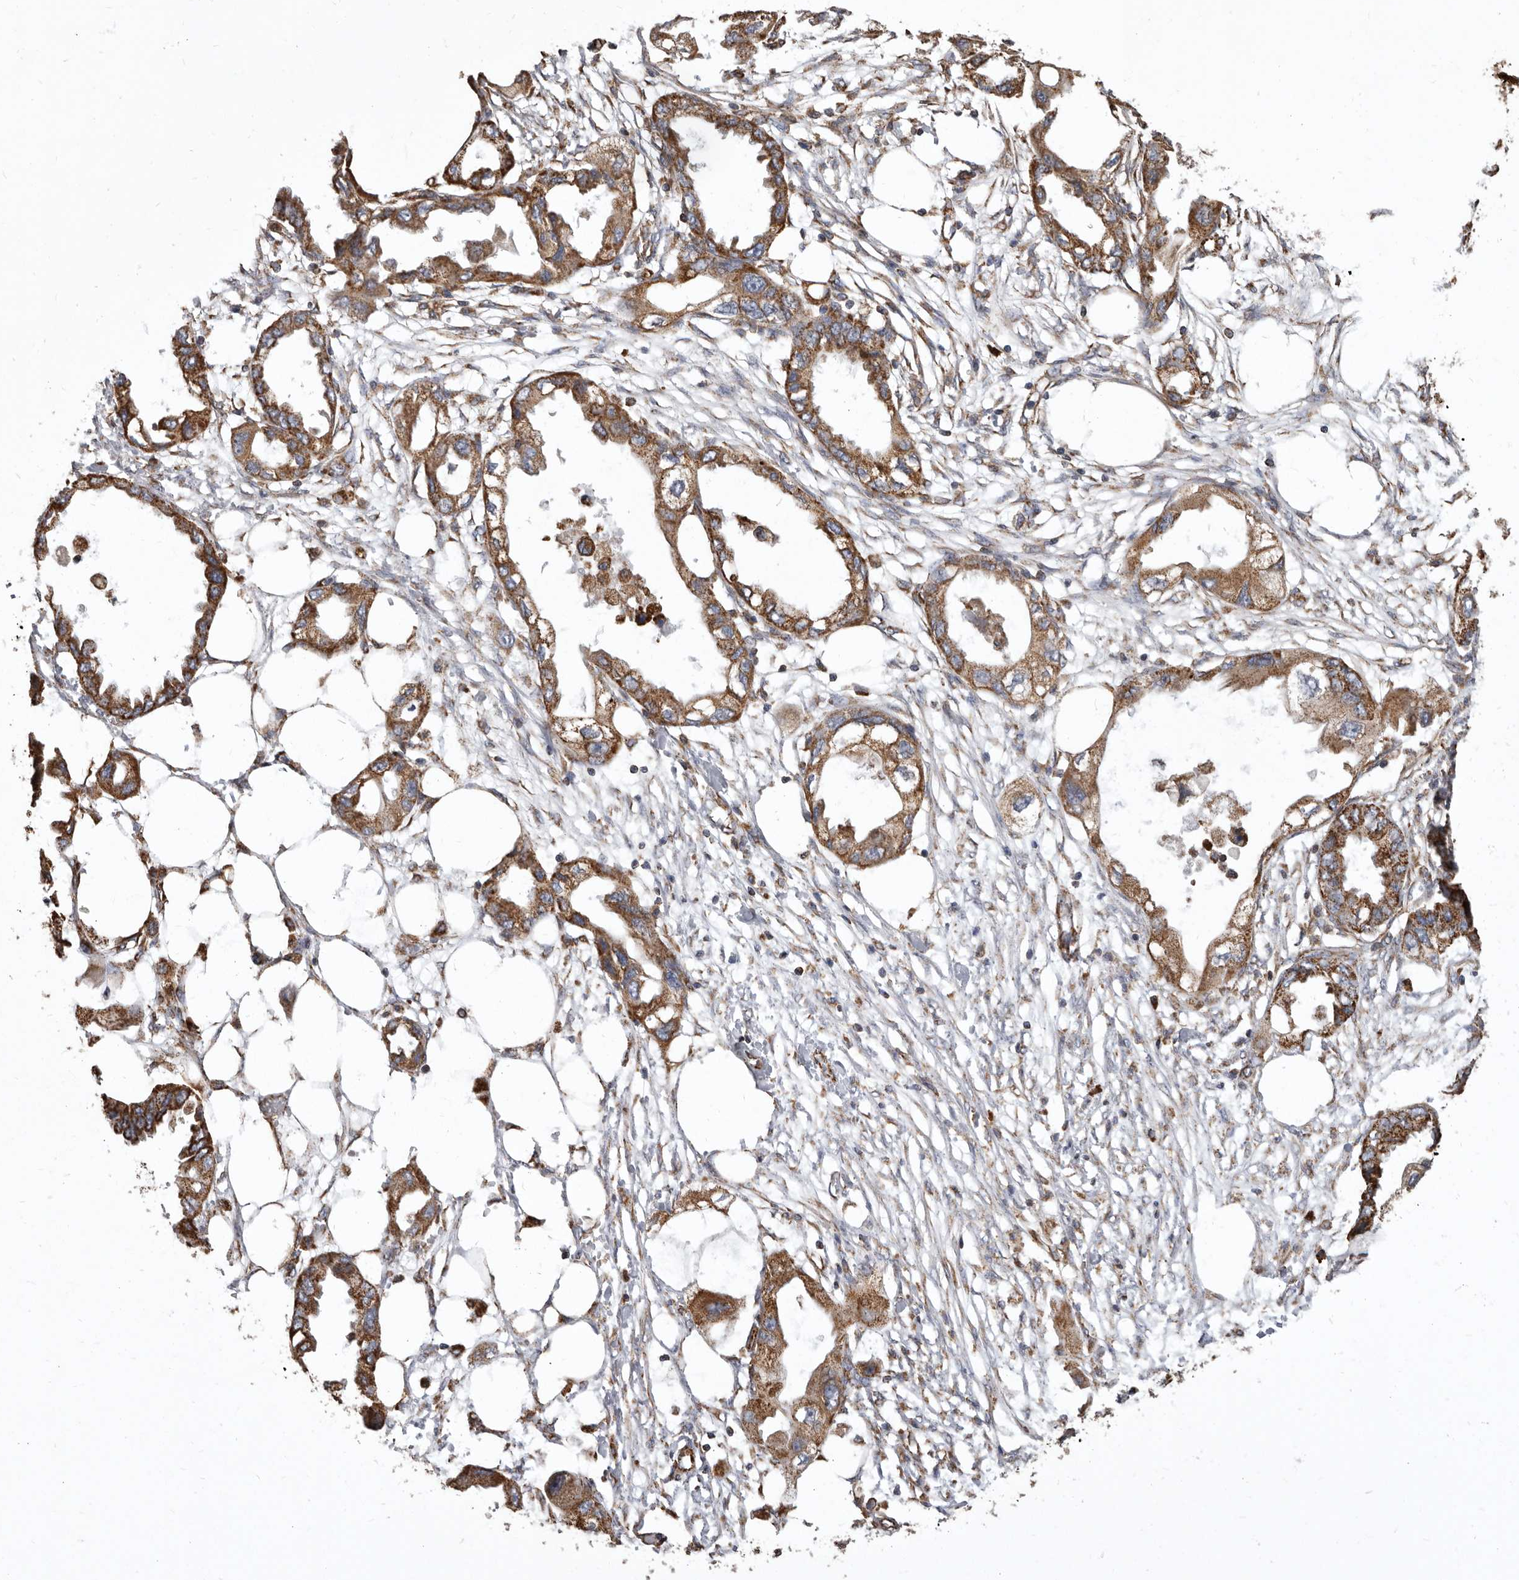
{"staining": {"intensity": "moderate", "quantity": ">75%", "location": "cytoplasmic/membranous"}, "tissue": "endometrial cancer", "cell_type": "Tumor cells", "image_type": "cancer", "snomed": [{"axis": "morphology", "description": "Adenocarcinoma, NOS"}, {"axis": "morphology", "description": "Adenocarcinoma, metastatic, NOS"}, {"axis": "topography", "description": "Adipose tissue"}, {"axis": "topography", "description": "Endometrium"}], "caption": "Metastatic adenocarcinoma (endometrial) was stained to show a protein in brown. There is medium levels of moderate cytoplasmic/membranous expression in approximately >75% of tumor cells.", "gene": "CDK5RAP3", "patient": {"sex": "female", "age": 67}}